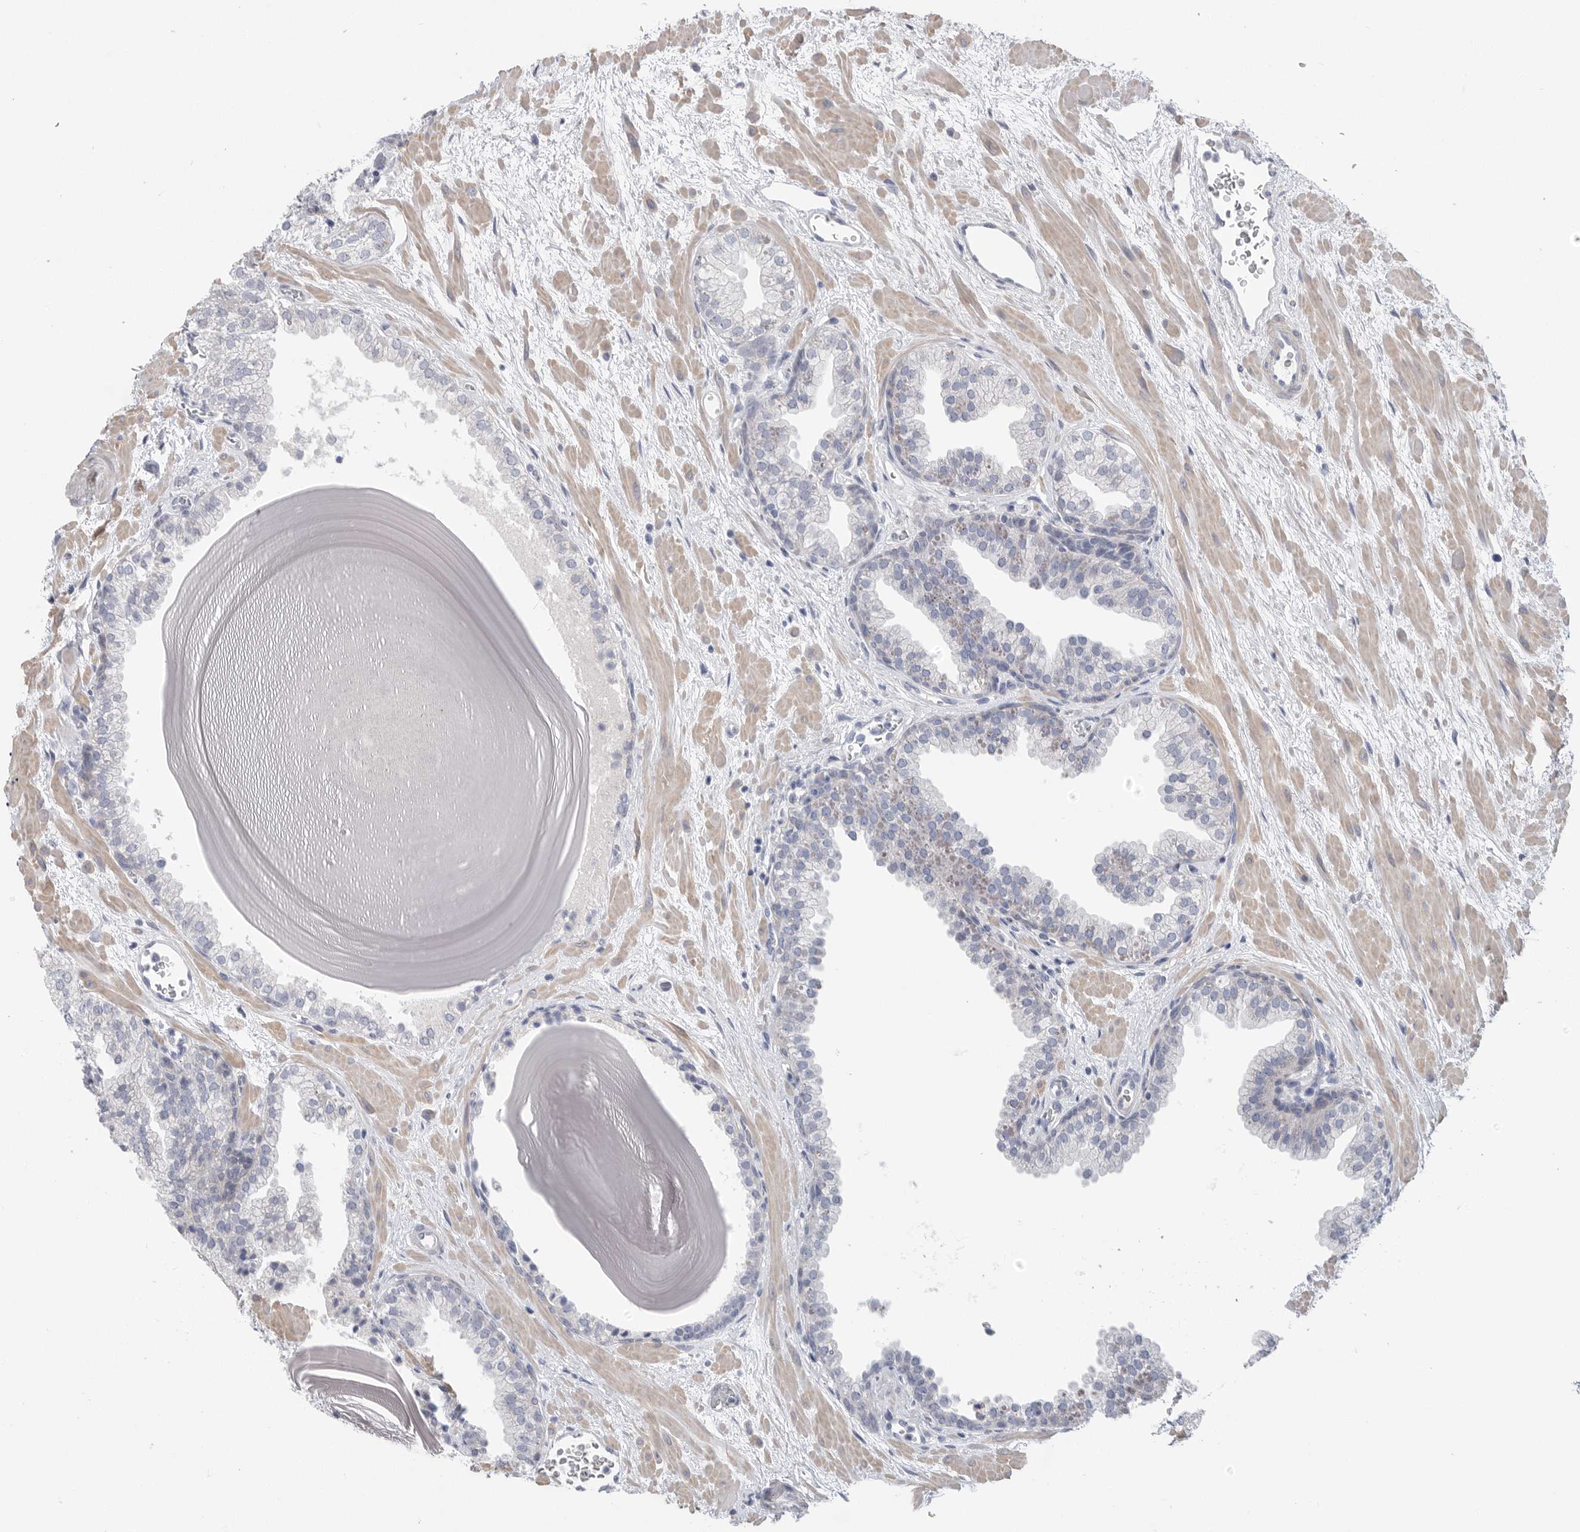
{"staining": {"intensity": "negative", "quantity": "none", "location": "none"}, "tissue": "prostate", "cell_type": "Glandular cells", "image_type": "normal", "snomed": [{"axis": "morphology", "description": "Normal tissue, NOS"}, {"axis": "topography", "description": "Prostate"}], "caption": "Image shows no significant protein expression in glandular cells of unremarkable prostate. (IHC, brightfield microscopy, high magnification).", "gene": "CAMK2B", "patient": {"sex": "male", "age": 48}}